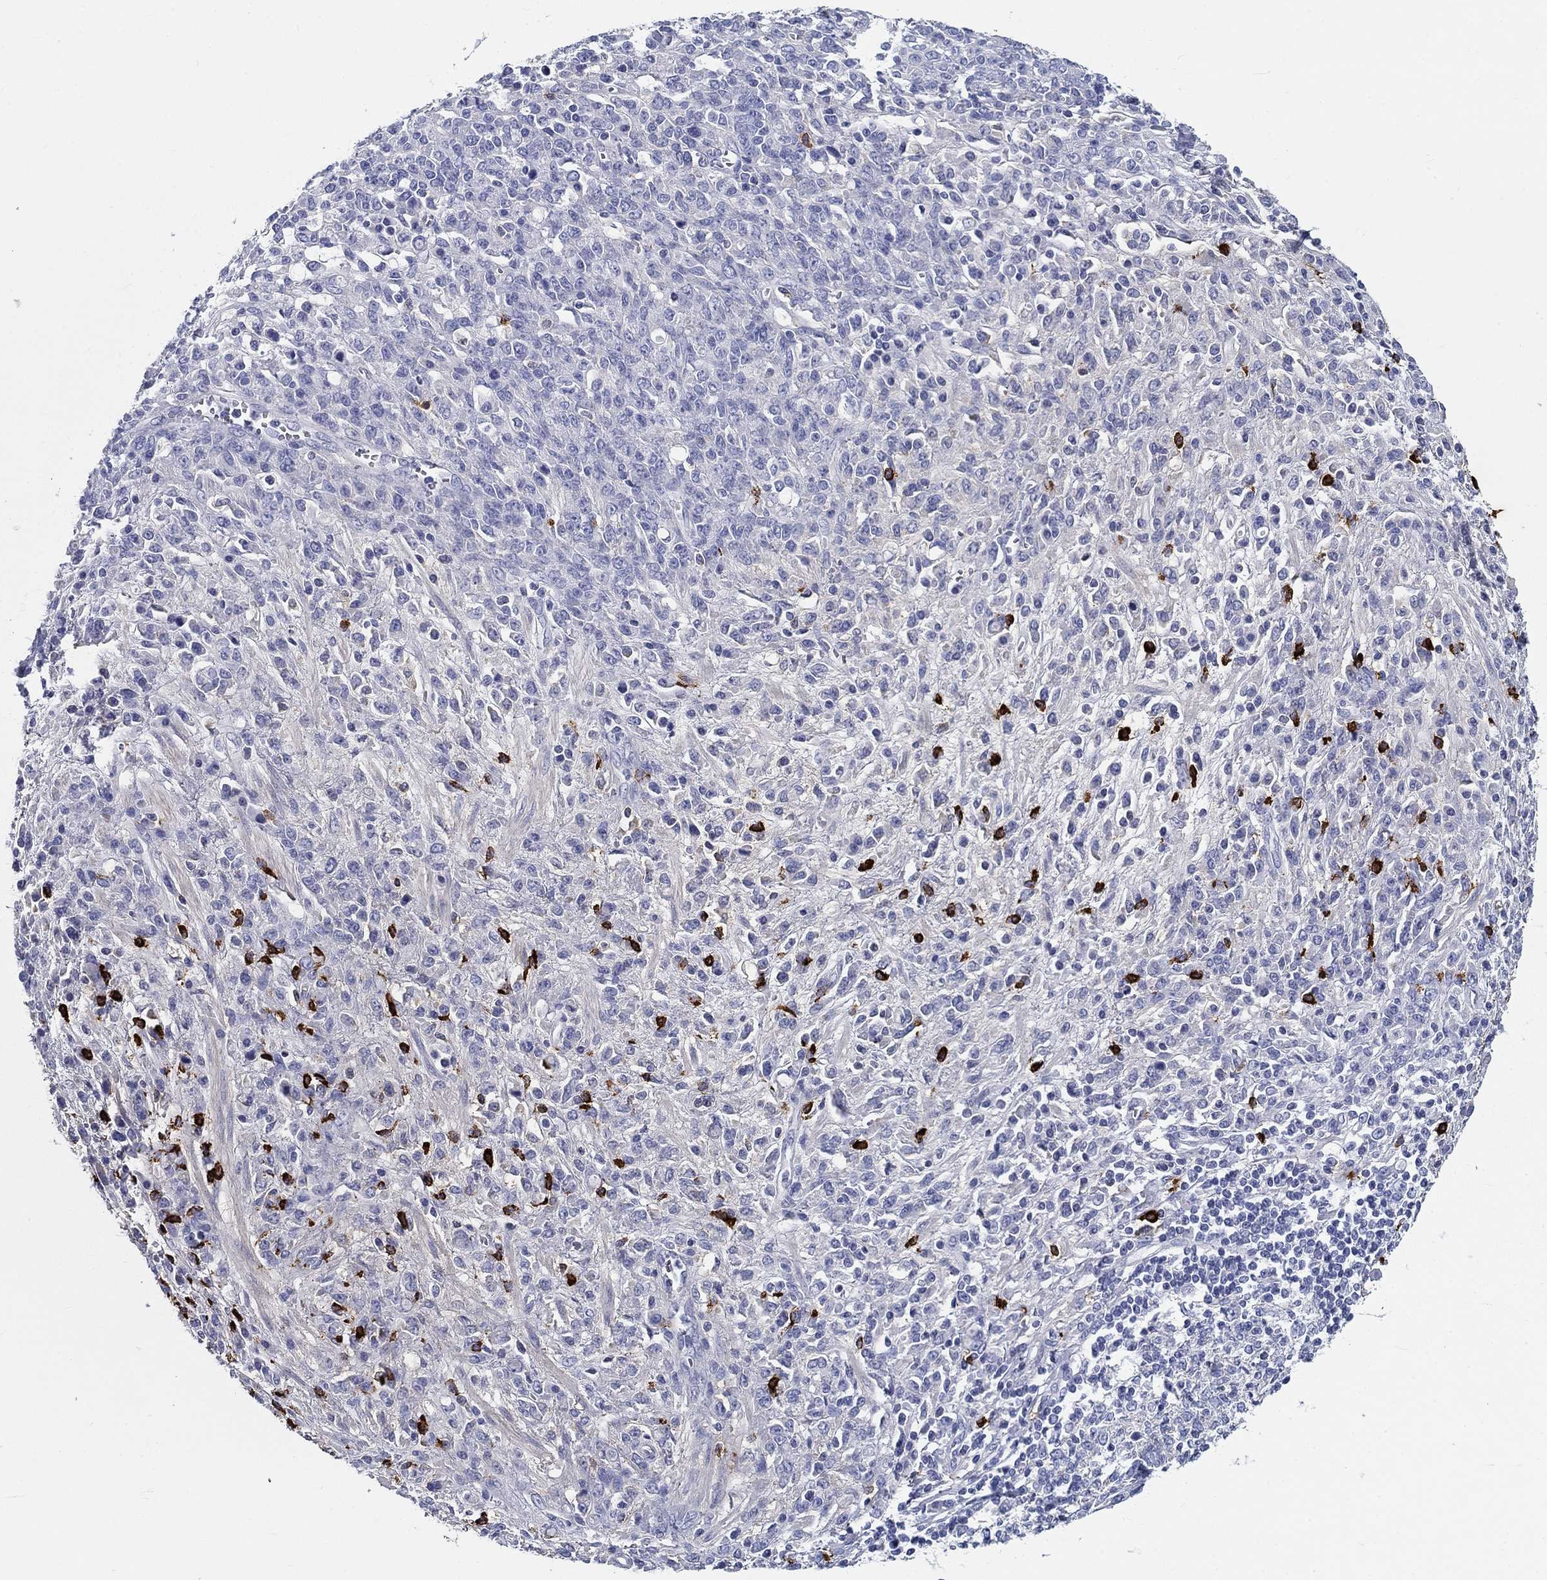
{"staining": {"intensity": "negative", "quantity": "none", "location": "none"}, "tissue": "stomach cancer", "cell_type": "Tumor cells", "image_type": "cancer", "snomed": [{"axis": "morphology", "description": "Adenocarcinoma, NOS"}, {"axis": "topography", "description": "Stomach"}], "caption": "This is an immunohistochemistry (IHC) histopathology image of human stomach adenocarcinoma. There is no staining in tumor cells.", "gene": "CD40LG", "patient": {"sex": "female", "age": 57}}